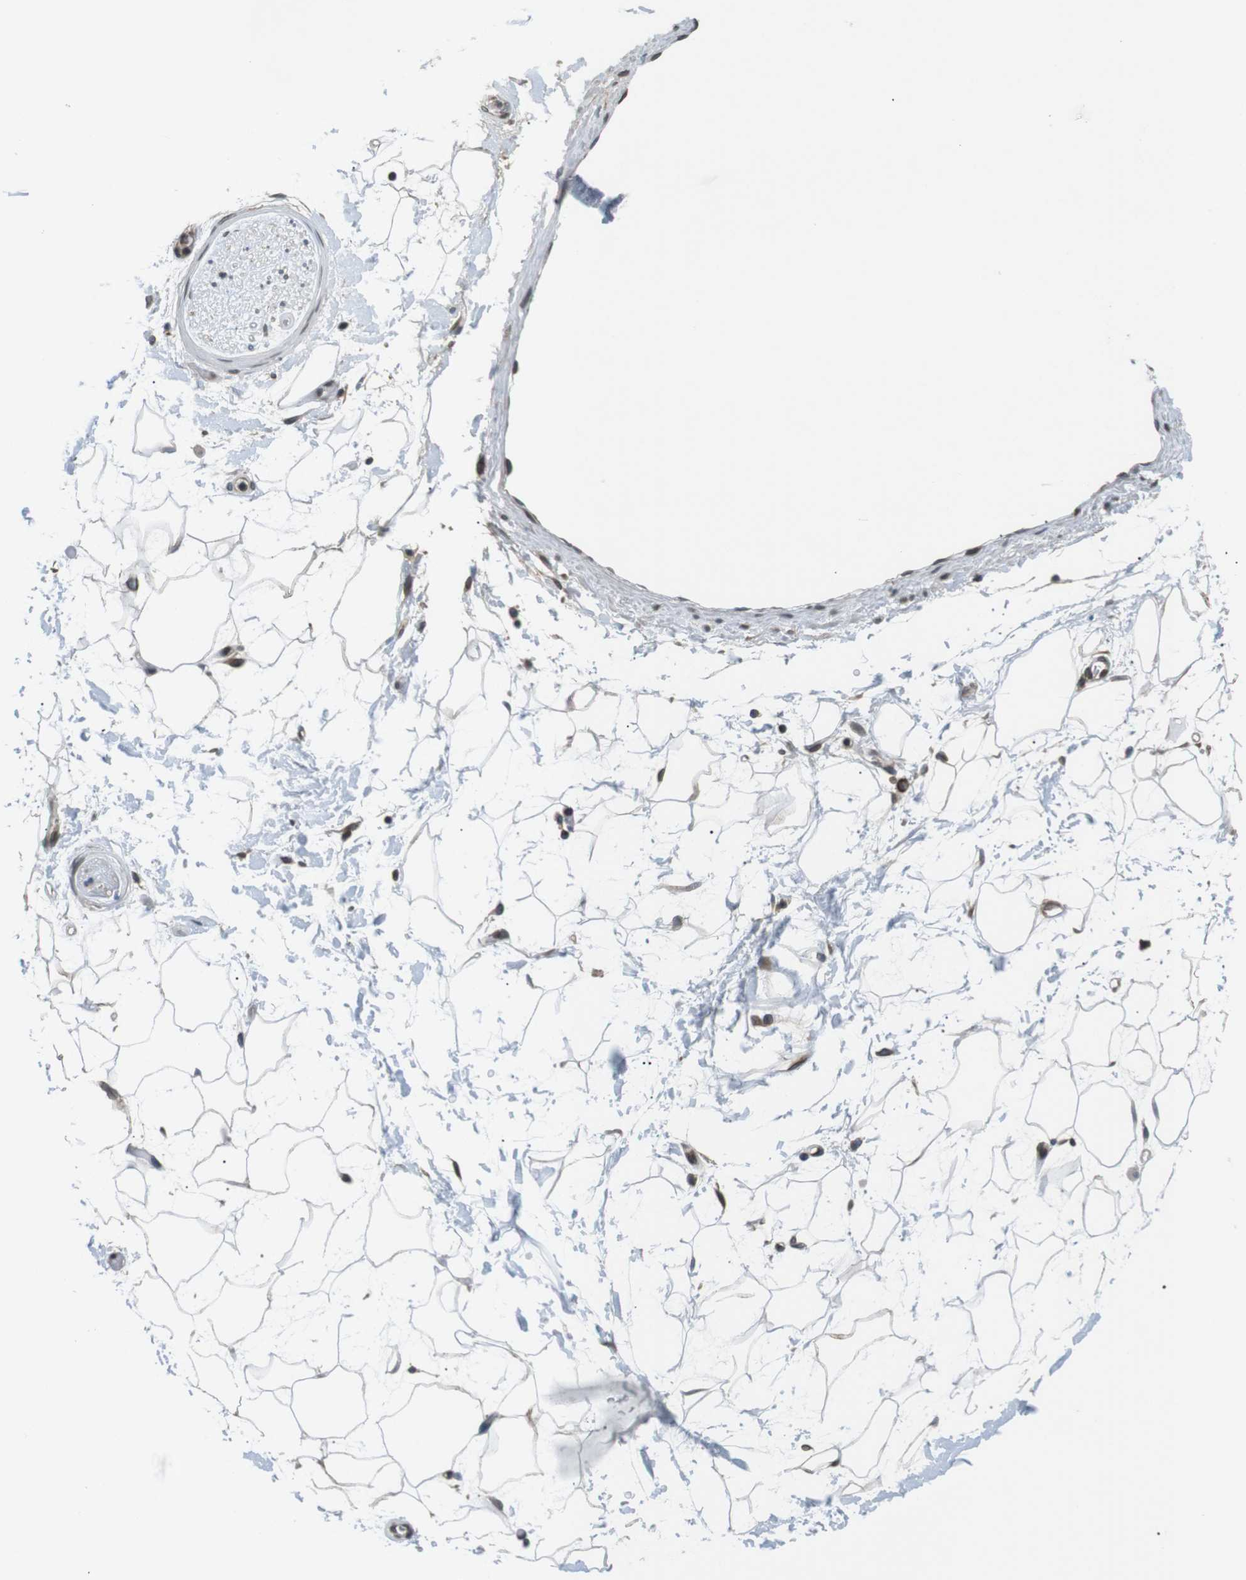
{"staining": {"intensity": "weak", "quantity": "<25%", "location": "nuclear"}, "tissue": "adipose tissue", "cell_type": "Adipocytes", "image_type": "normal", "snomed": [{"axis": "morphology", "description": "Normal tissue, NOS"}, {"axis": "topography", "description": "Soft tissue"}], "caption": "Benign adipose tissue was stained to show a protein in brown. There is no significant staining in adipocytes. Nuclei are stained in blue.", "gene": "TMX4", "patient": {"sex": "male", "age": 72}}